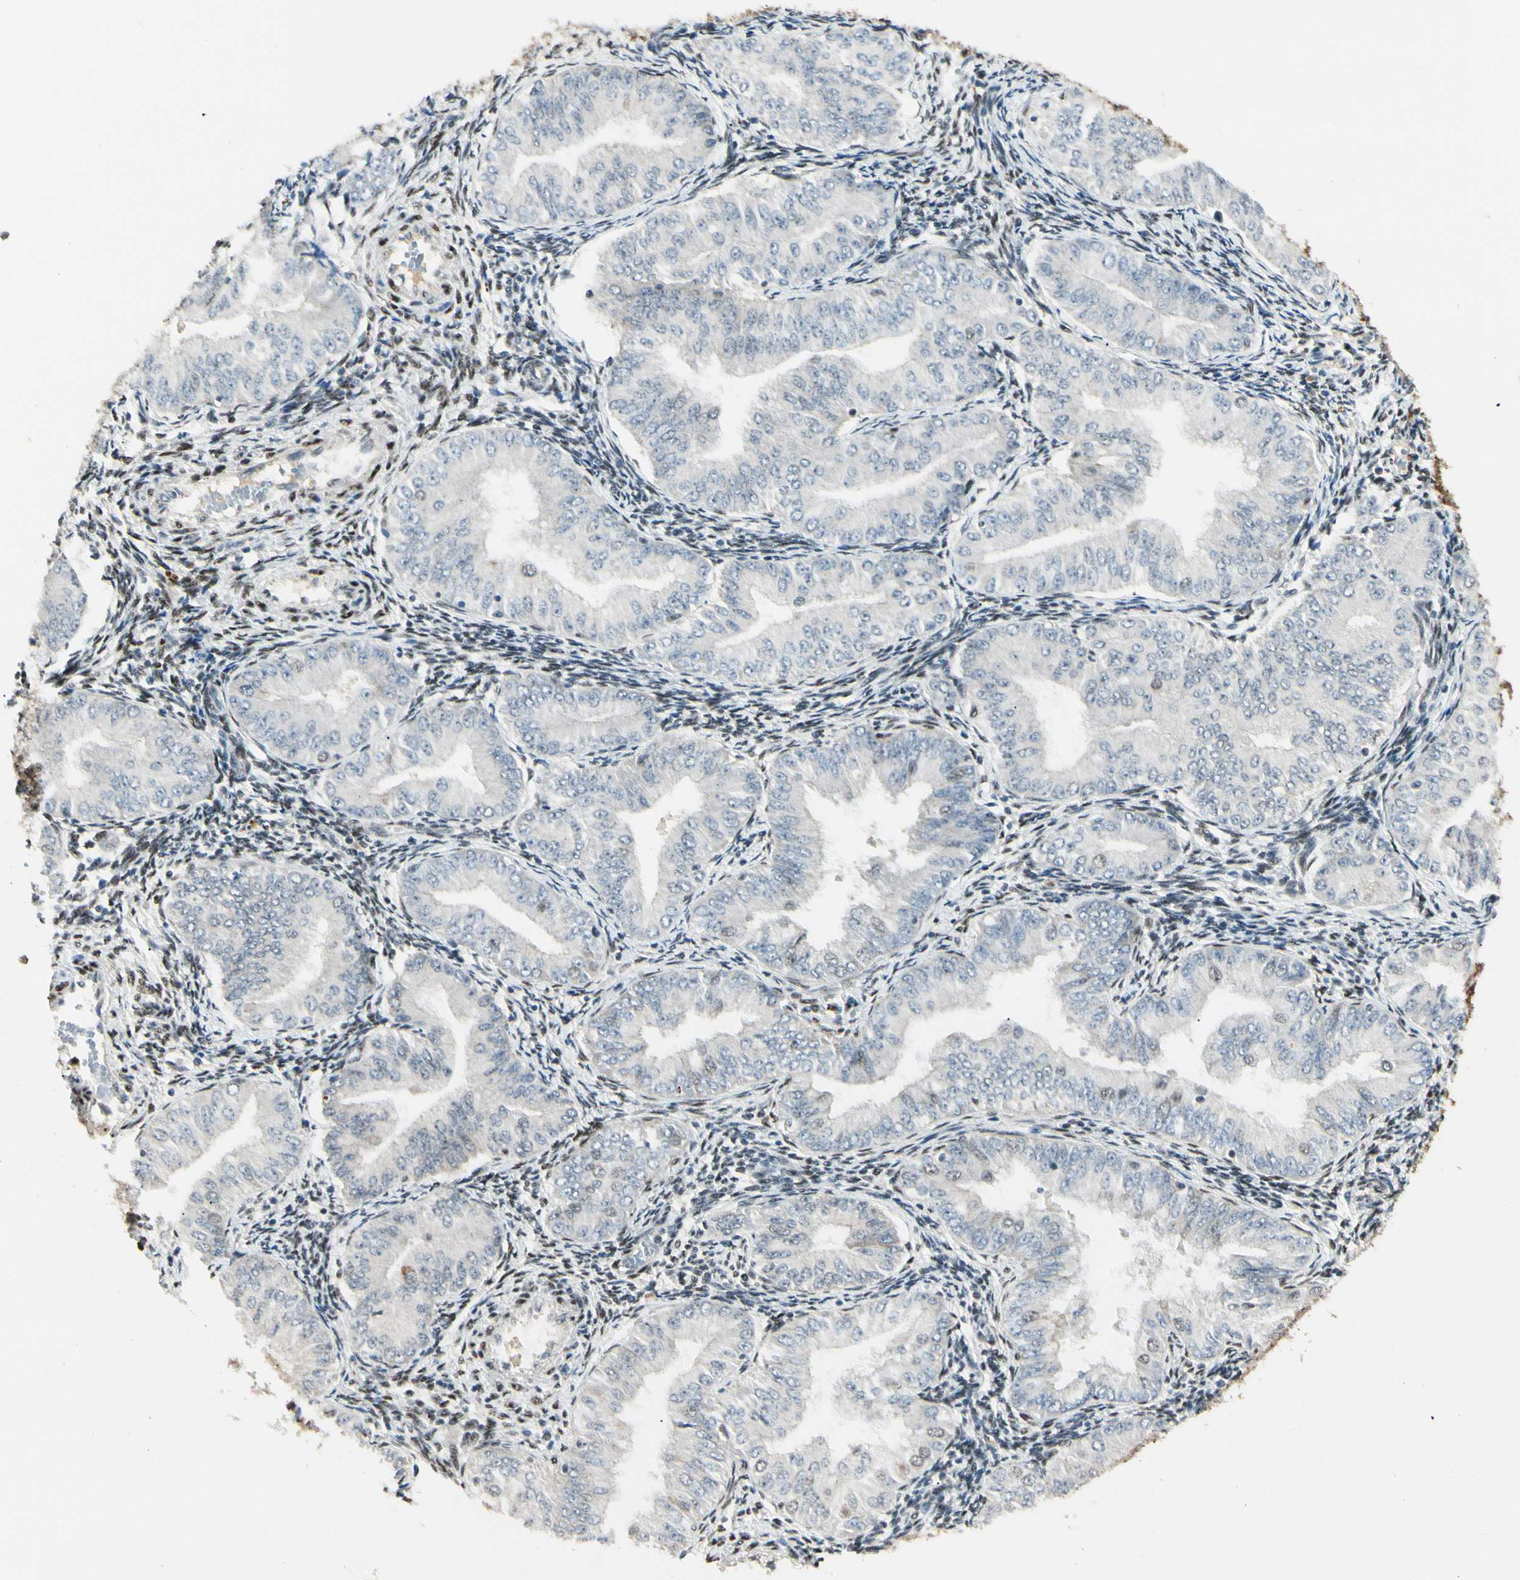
{"staining": {"intensity": "negative", "quantity": "none", "location": "none"}, "tissue": "endometrial cancer", "cell_type": "Tumor cells", "image_type": "cancer", "snomed": [{"axis": "morphology", "description": "Normal tissue, NOS"}, {"axis": "morphology", "description": "Adenocarcinoma, NOS"}, {"axis": "topography", "description": "Endometrium"}], "caption": "An immunohistochemistry (IHC) image of adenocarcinoma (endometrial) is shown. There is no staining in tumor cells of adenocarcinoma (endometrial).", "gene": "ATXN1", "patient": {"sex": "female", "age": 53}}